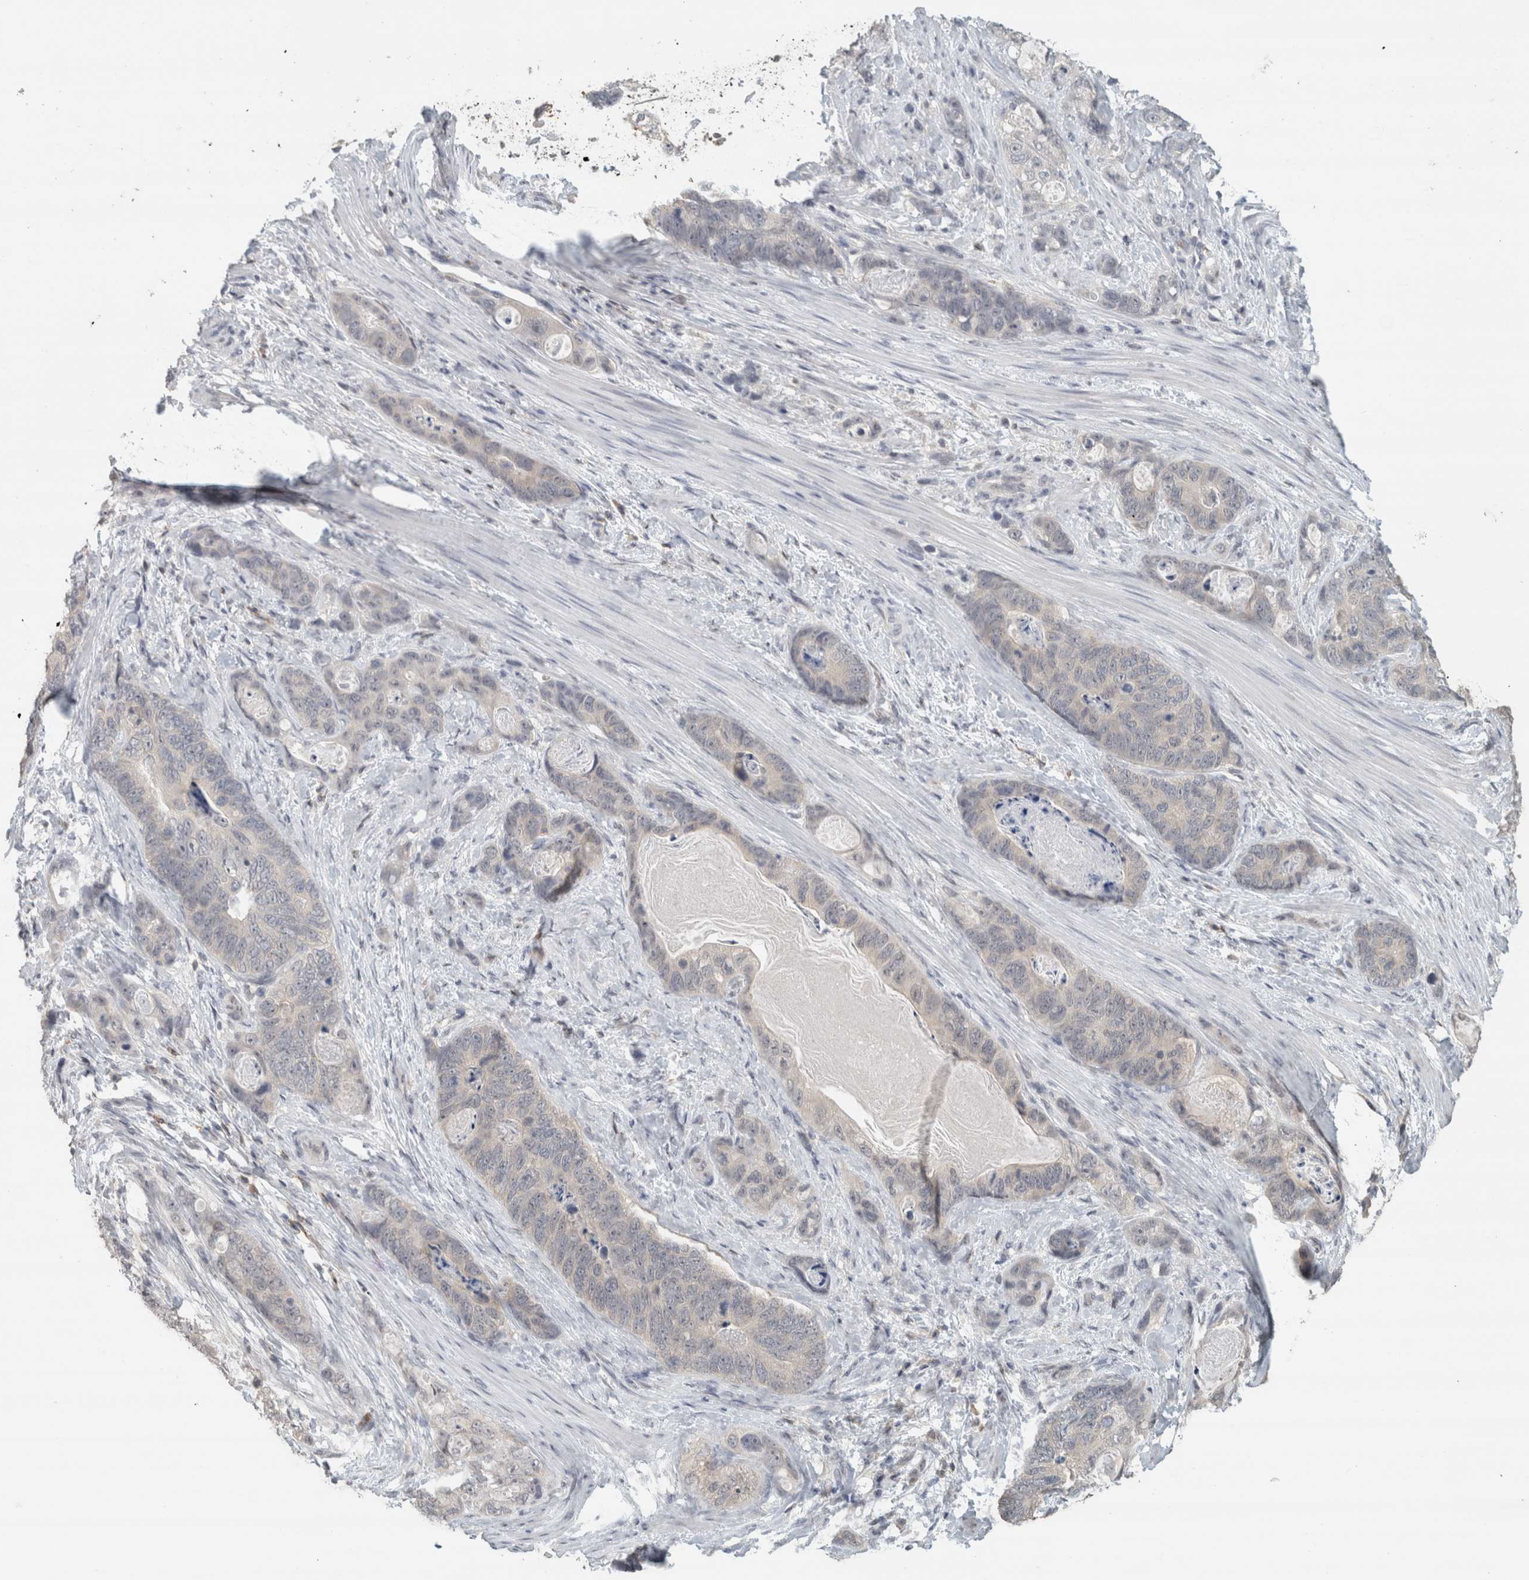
{"staining": {"intensity": "negative", "quantity": "none", "location": "none"}, "tissue": "stomach cancer", "cell_type": "Tumor cells", "image_type": "cancer", "snomed": [{"axis": "morphology", "description": "Normal tissue, NOS"}, {"axis": "morphology", "description": "Adenocarcinoma, NOS"}, {"axis": "topography", "description": "Stomach"}], "caption": "Adenocarcinoma (stomach) stained for a protein using immunohistochemistry demonstrates no staining tumor cells.", "gene": "TRAT1", "patient": {"sex": "female", "age": 89}}